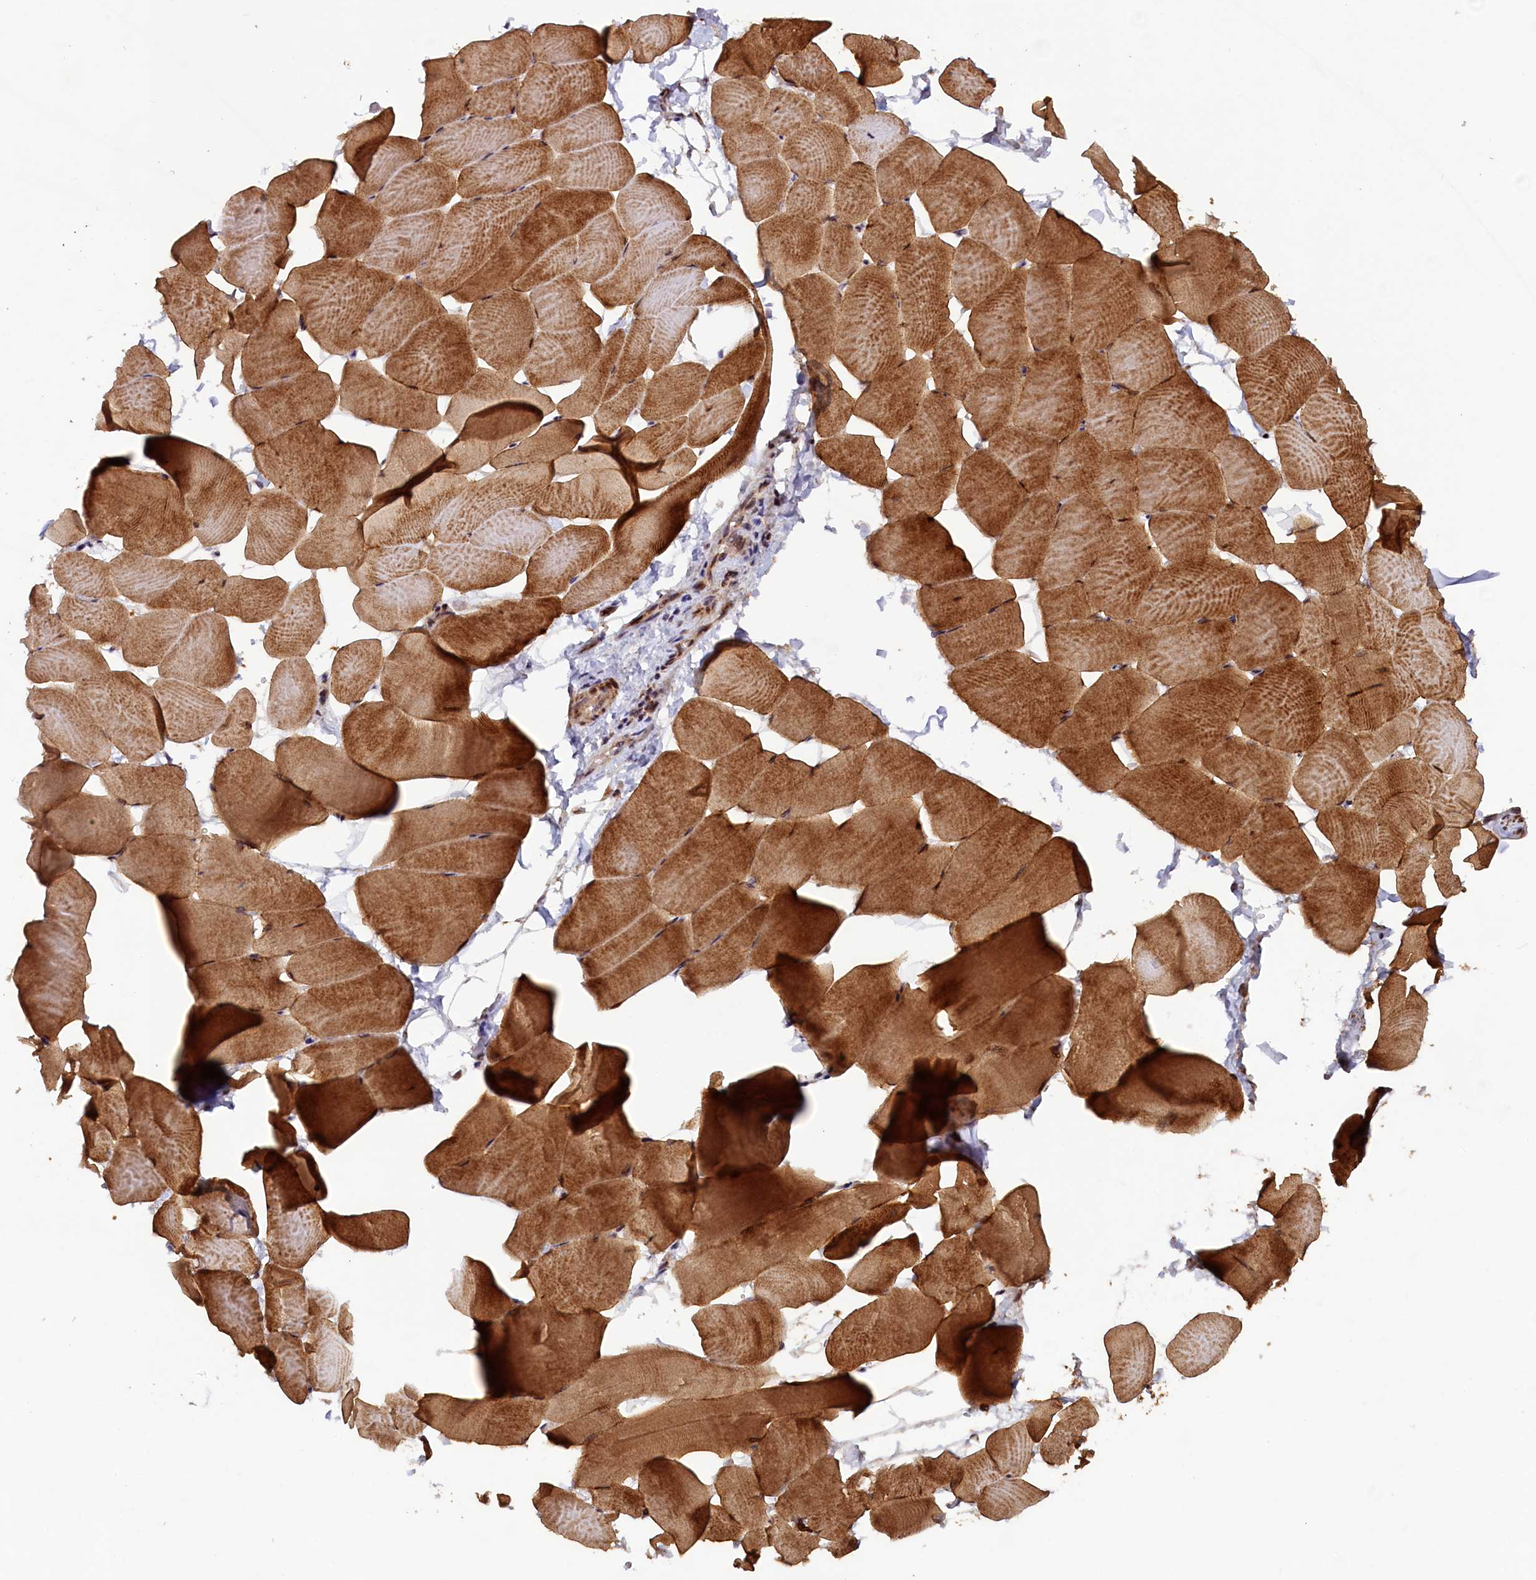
{"staining": {"intensity": "moderate", "quantity": ">75%", "location": "cytoplasmic/membranous"}, "tissue": "skeletal muscle", "cell_type": "Myocytes", "image_type": "normal", "snomed": [{"axis": "morphology", "description": "Normal tissue, NOS"}, {"axis": "topography", "description": "Skeletal muscle"}], "caption": "This histopathology image demonstrates immunohistochemistry staining of benign human skeletal muscle, with medium moderate cytoplasmic/membranous expression in approximately >75% of myocytes.", "gene": "SHPRH", "patient": {"sex": "male", "age": 25}}